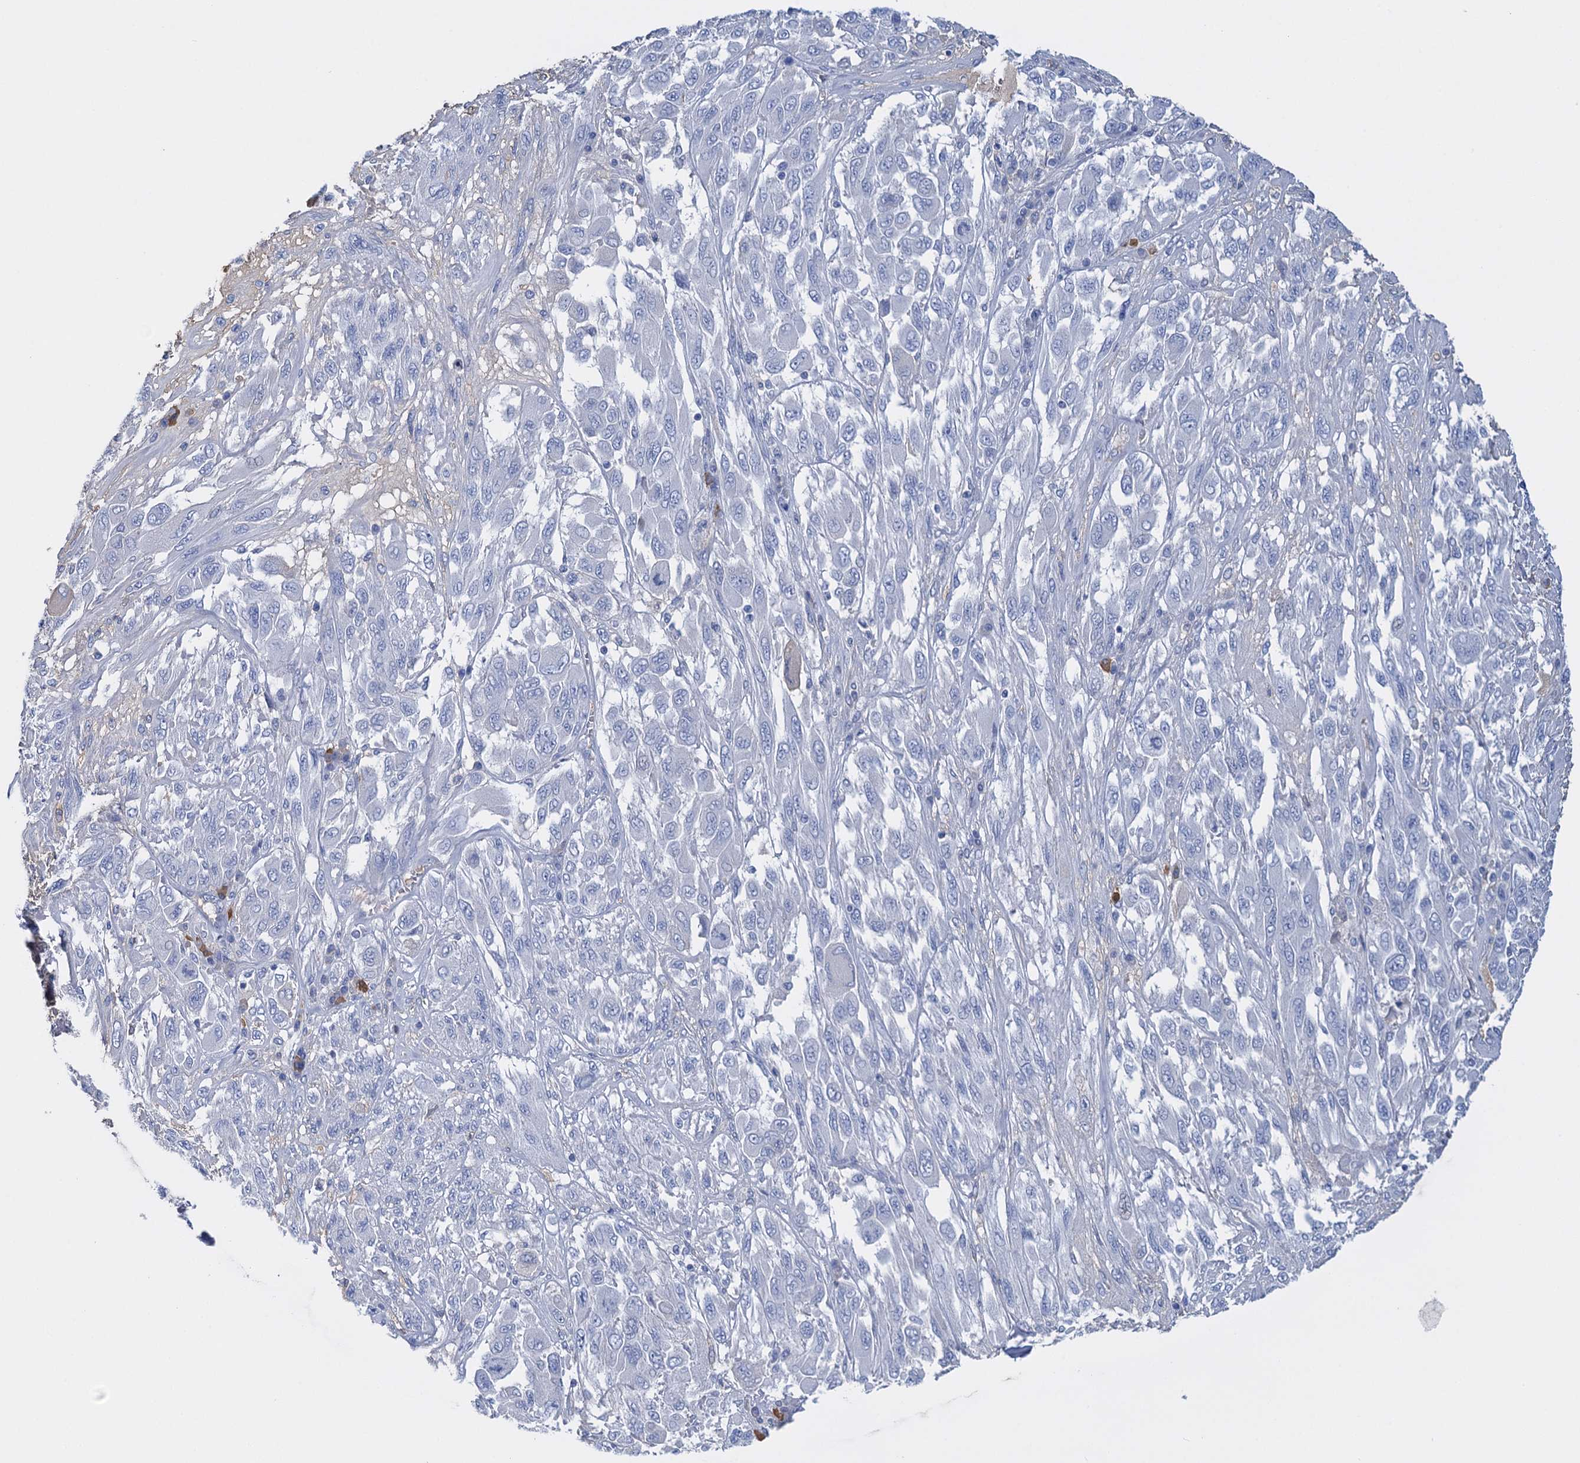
{"staining": {"intensity": "negative", "quantity": "none", "location": "none"}, "tissue": "melanoma", "cell_type": "Tumor cells", "image_type": "cancer", "snomed": [{"axis": "morphology", "description": "Malignant melanoma, NOS"}, {"axis": "topography", "description": "Skin"}], "caption": "Immunohistochemical staining of human malignant melanoma reveals no significant expression in tumor cells. The staining is performed using DAB (3,3'-diaminobenzidine) brown chromogen with nuclei counter-stained in using hematoxylin.", "gene": "FBXW12", "patient": {"sex": "female", "age": 91}}